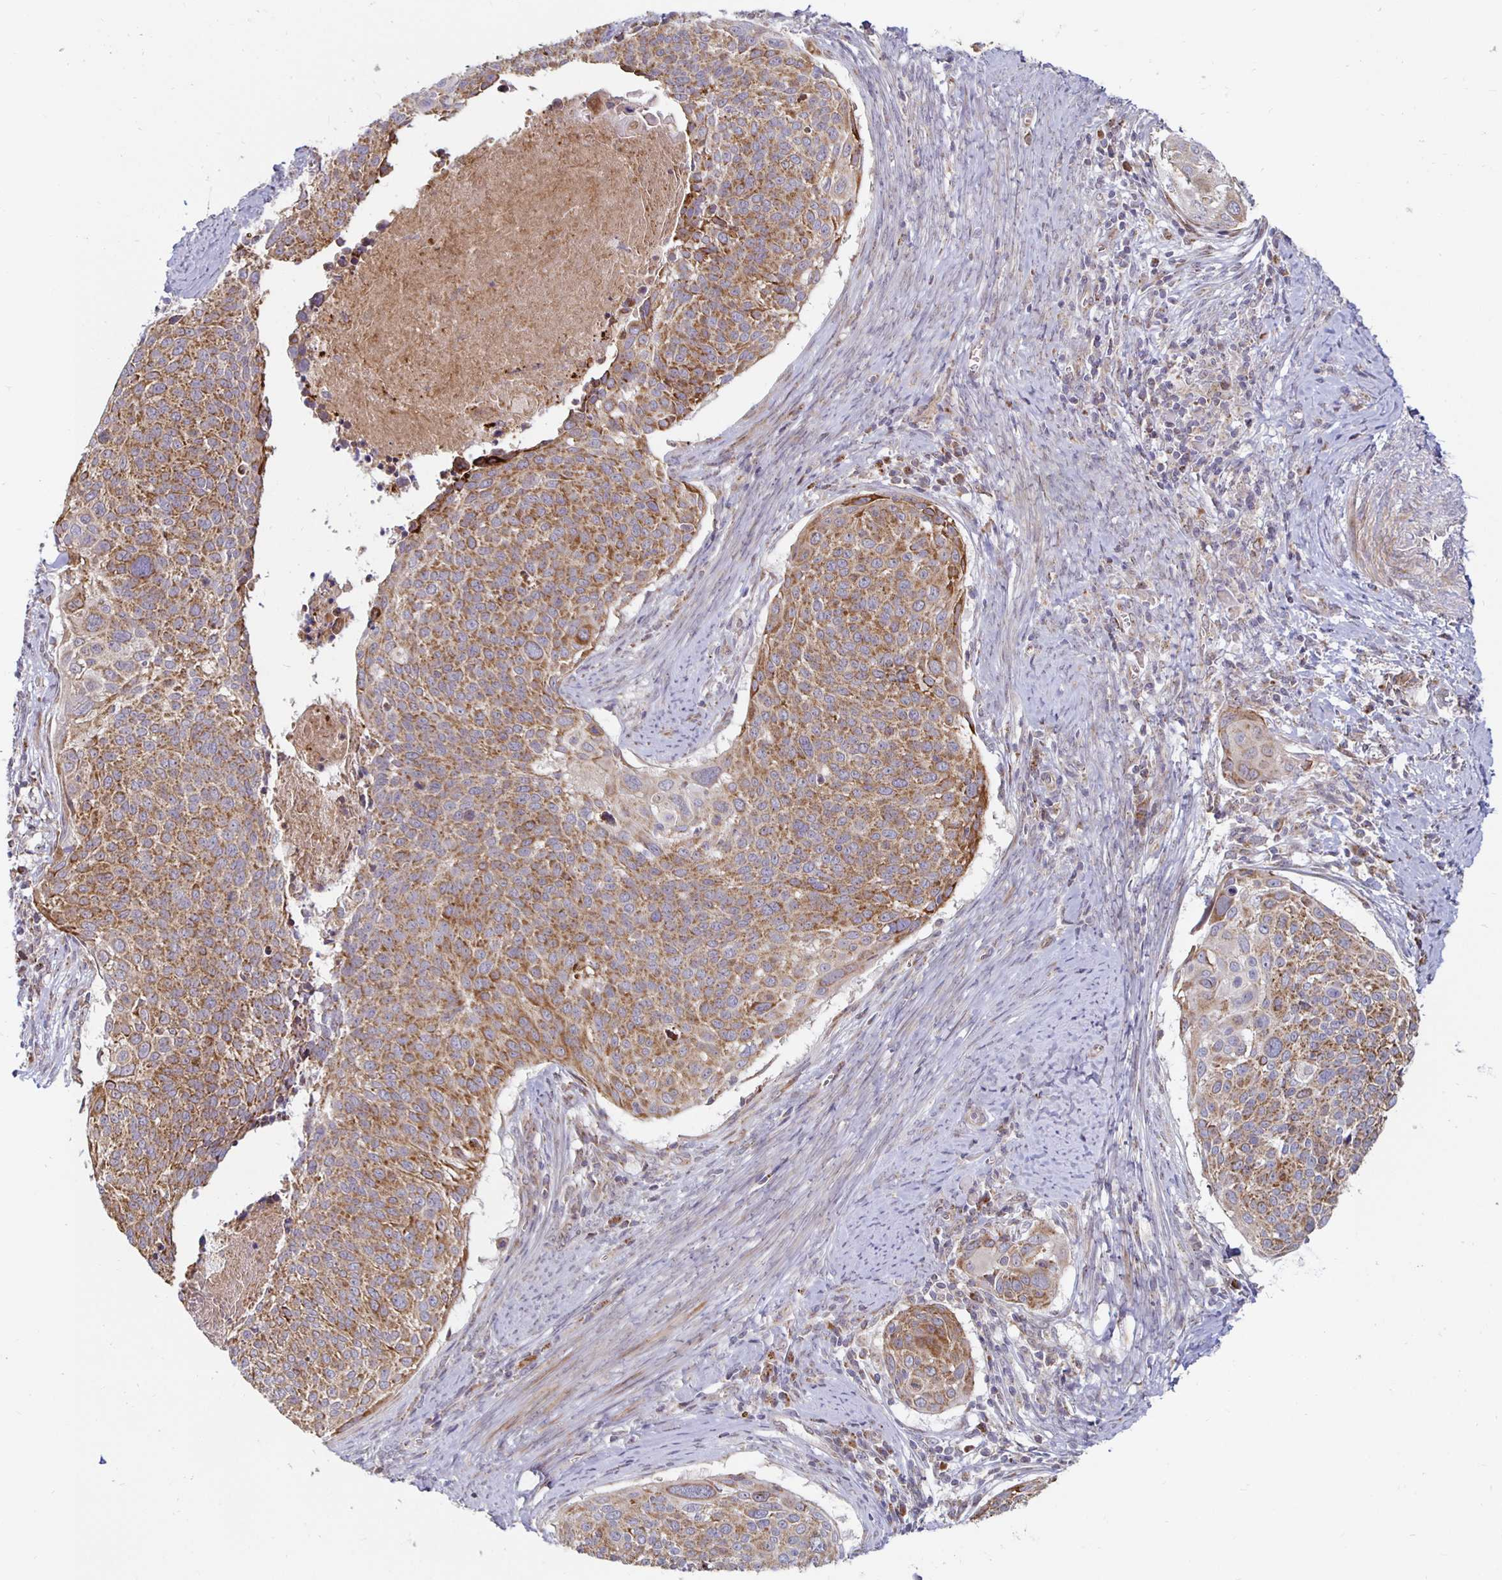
{"staining": {"intensity": "moderate", "quantity": ">75%", "location": "cytoplasmic/membranous"}, "tissue": "cervical cancer", "cell_type": "Tumor cells", "image_type": "cancer", "snomed": [{"axis": "morphology", "description": "Squamous cell carcinoma, NOS"}, {"axis": "topography", "description": "Cervix"}], "caption": "This micrograph reveals IHC staining of human squamous cell carcinoma (cervical), with medium moderate cytoplasmic/membranous positivity in approximately >75% of tumor cells.", "gene": "MRPL28", "patient": {"sex": "female", "age": 39}}